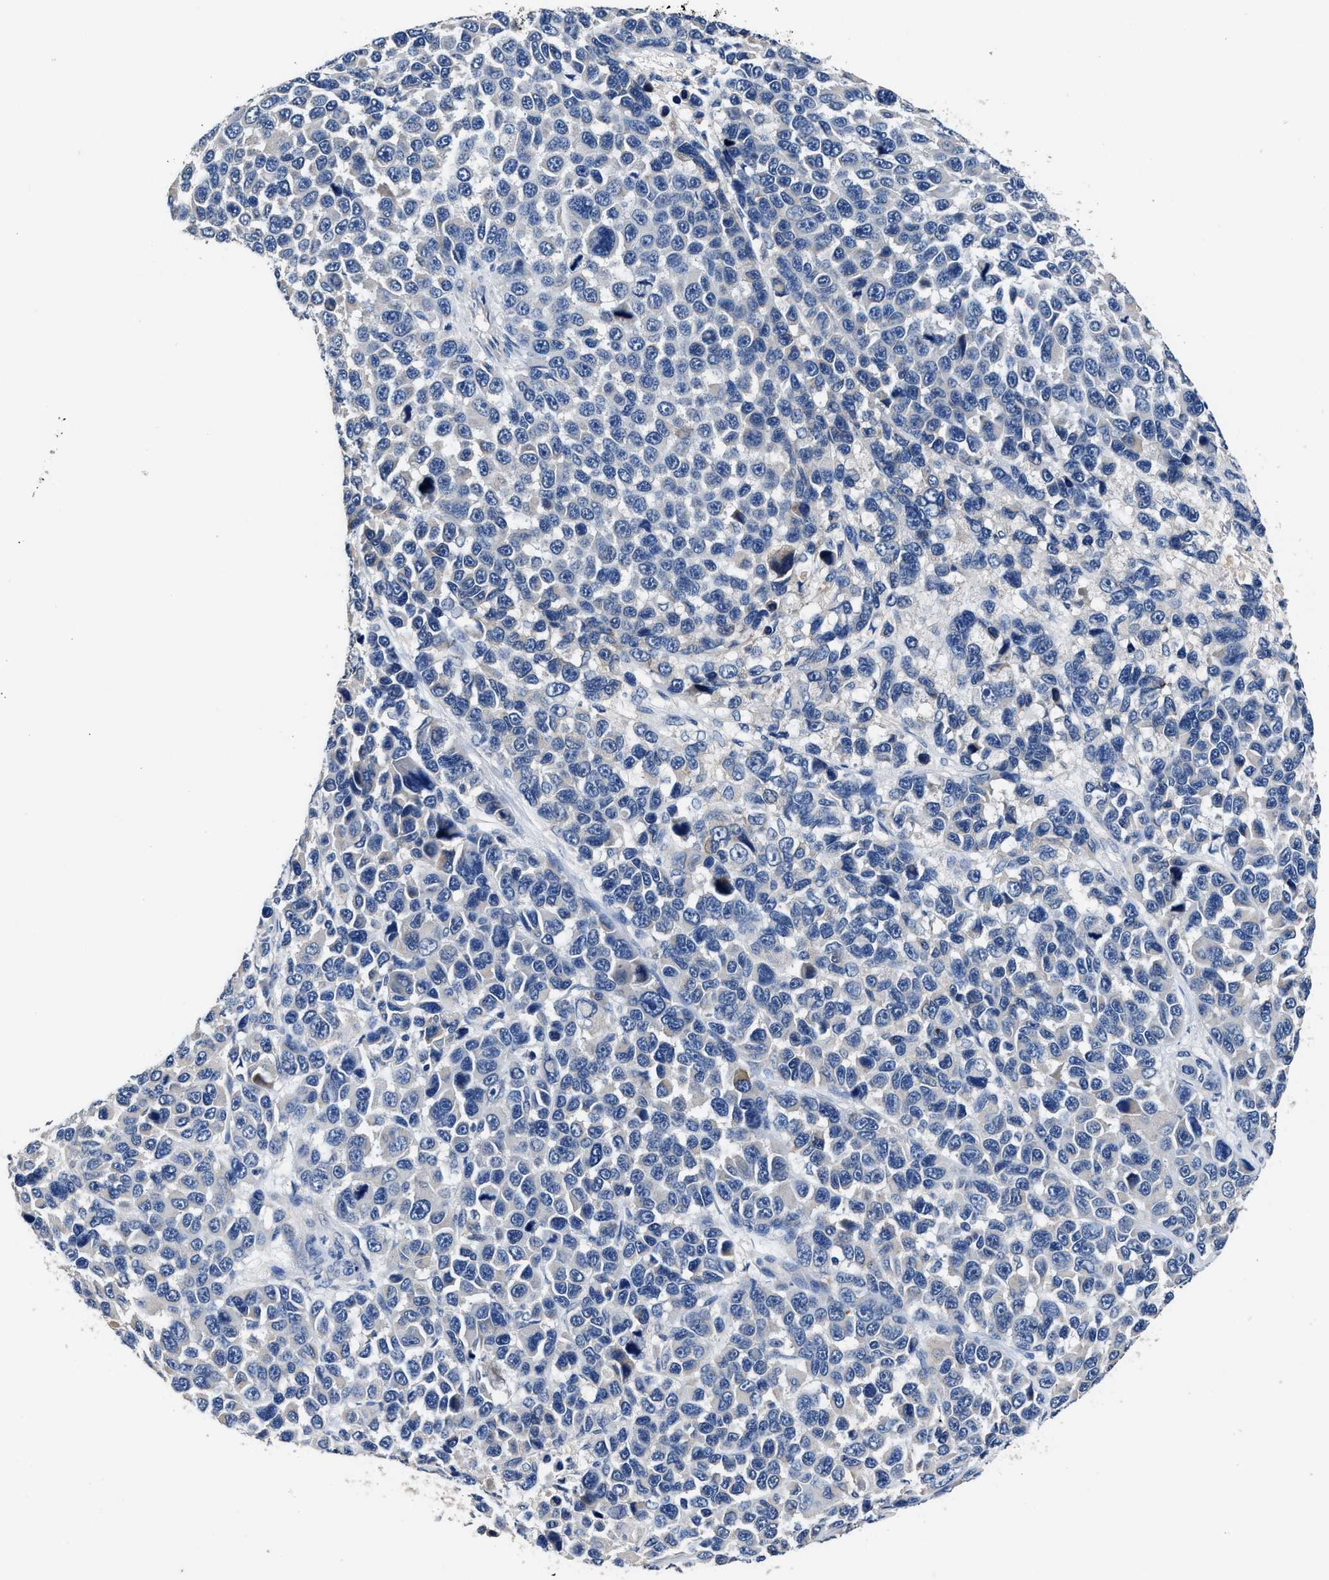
{"staining": {"intensity": "negative", "quantity": "none", "location": "none"}, "tissue": "melanoma", "cell_type": "Tumor cells", "image_type": "cancer", "snomed": [{"axis": "morphology", "description": "Malignant melanoma, NOS"}, {"axis": "topography", "description": "Skin"}], "caption": "Tumor cells are negative for protein expression in human melanoma.", "gene": "UBR4", "patient": {"sex": "male", "age": 53}}